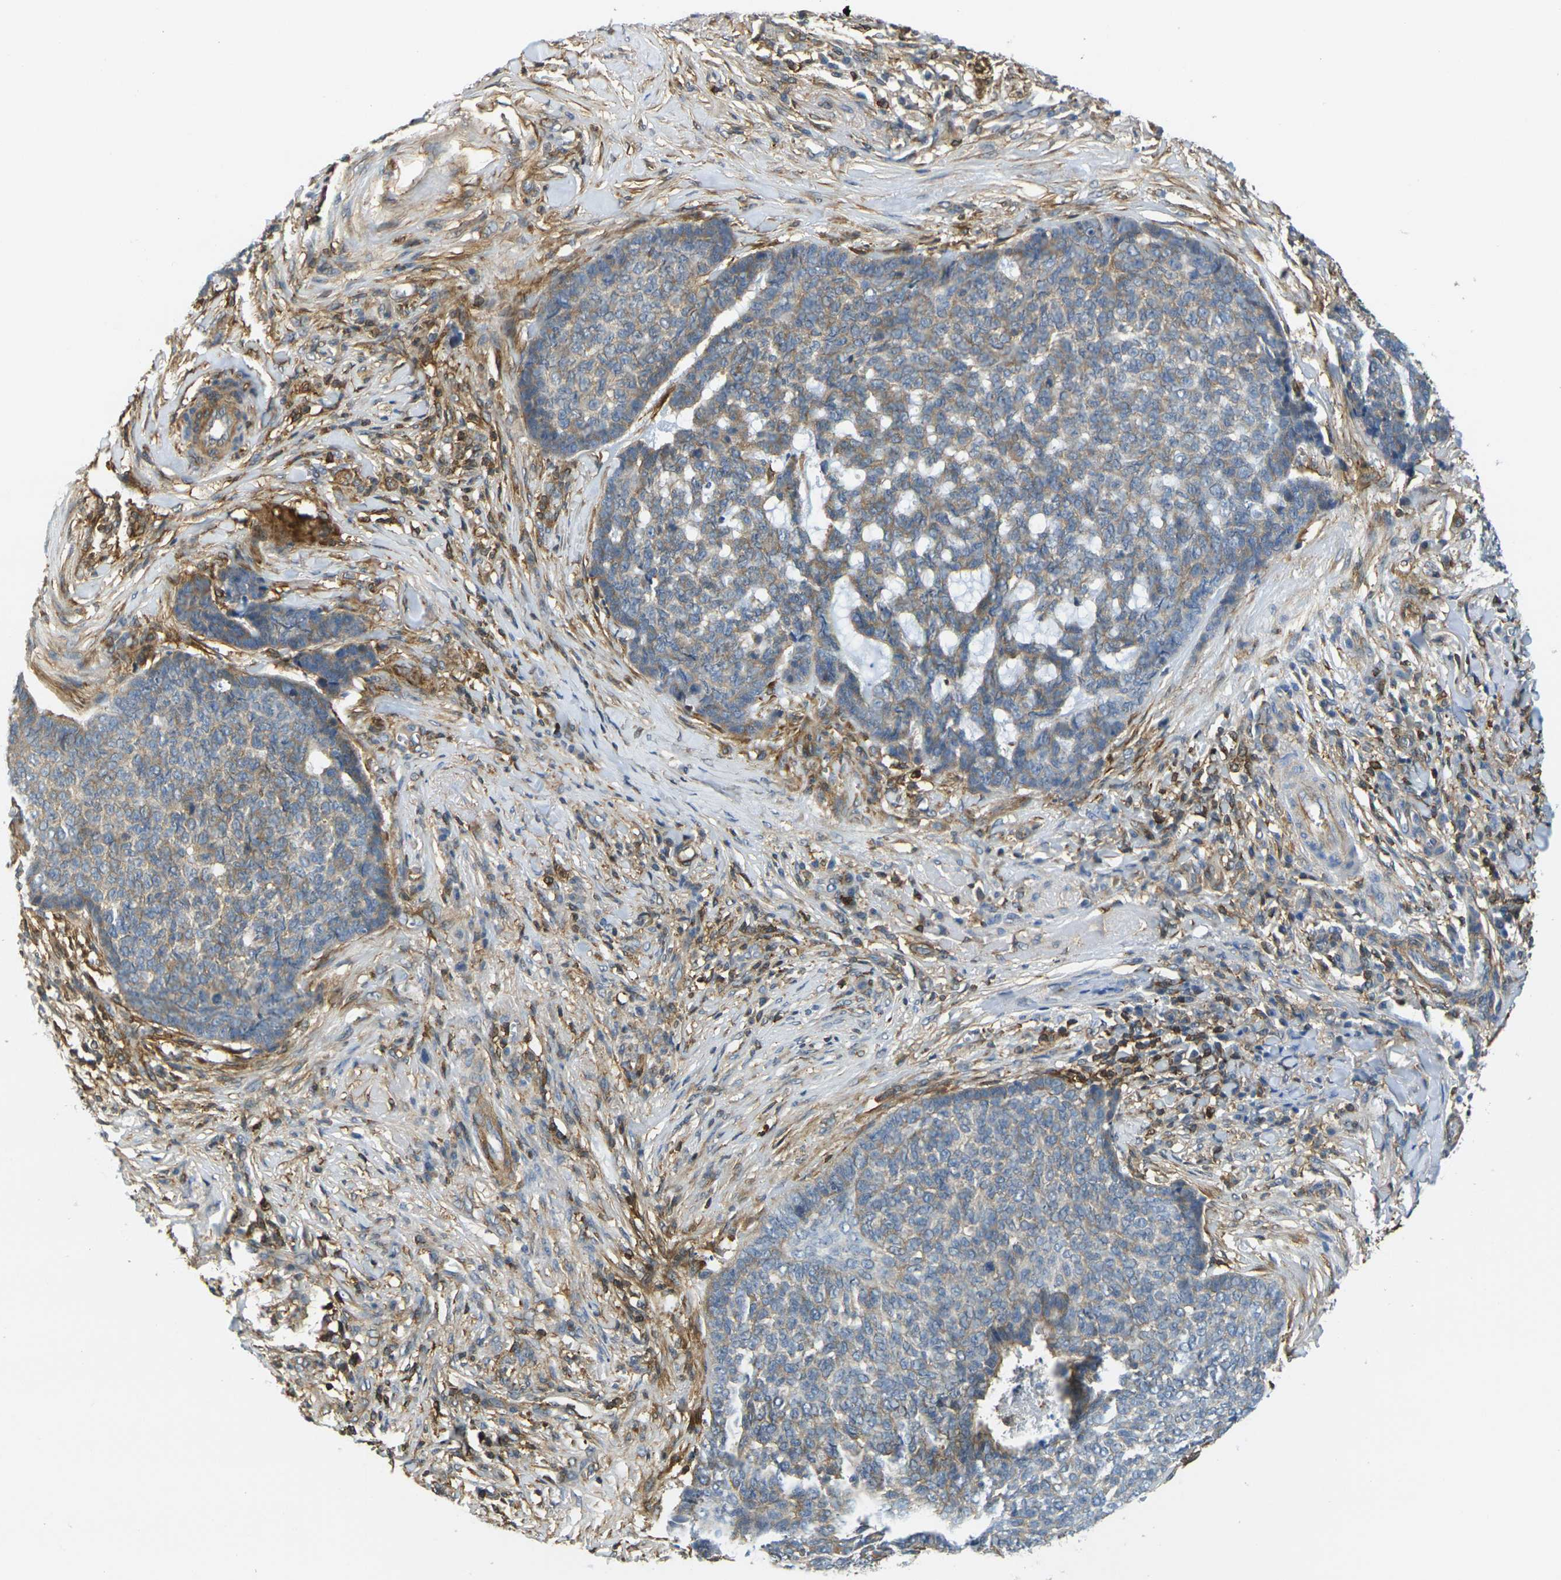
{"staining": {"intensity": "moderate", "quantity": "25%-75%", "location": "cytoplasmic/membranous"}, "tissue": "skin cancer", "cell_type": "Tumor cells", "image_type": "cancer", "snomed": [{"axis": "morphology", "description": "Basal cell carcinoma"}, {"axis": "topography", "description": "Skin"}], "caption": "Tumor cells display medium levels of moderate cytoplasmic/membranous positivity in approximately 25%-75% of cells in skin cancer.", "gene": "LASP1", "patient": {"sex": "male", "age": 84}}